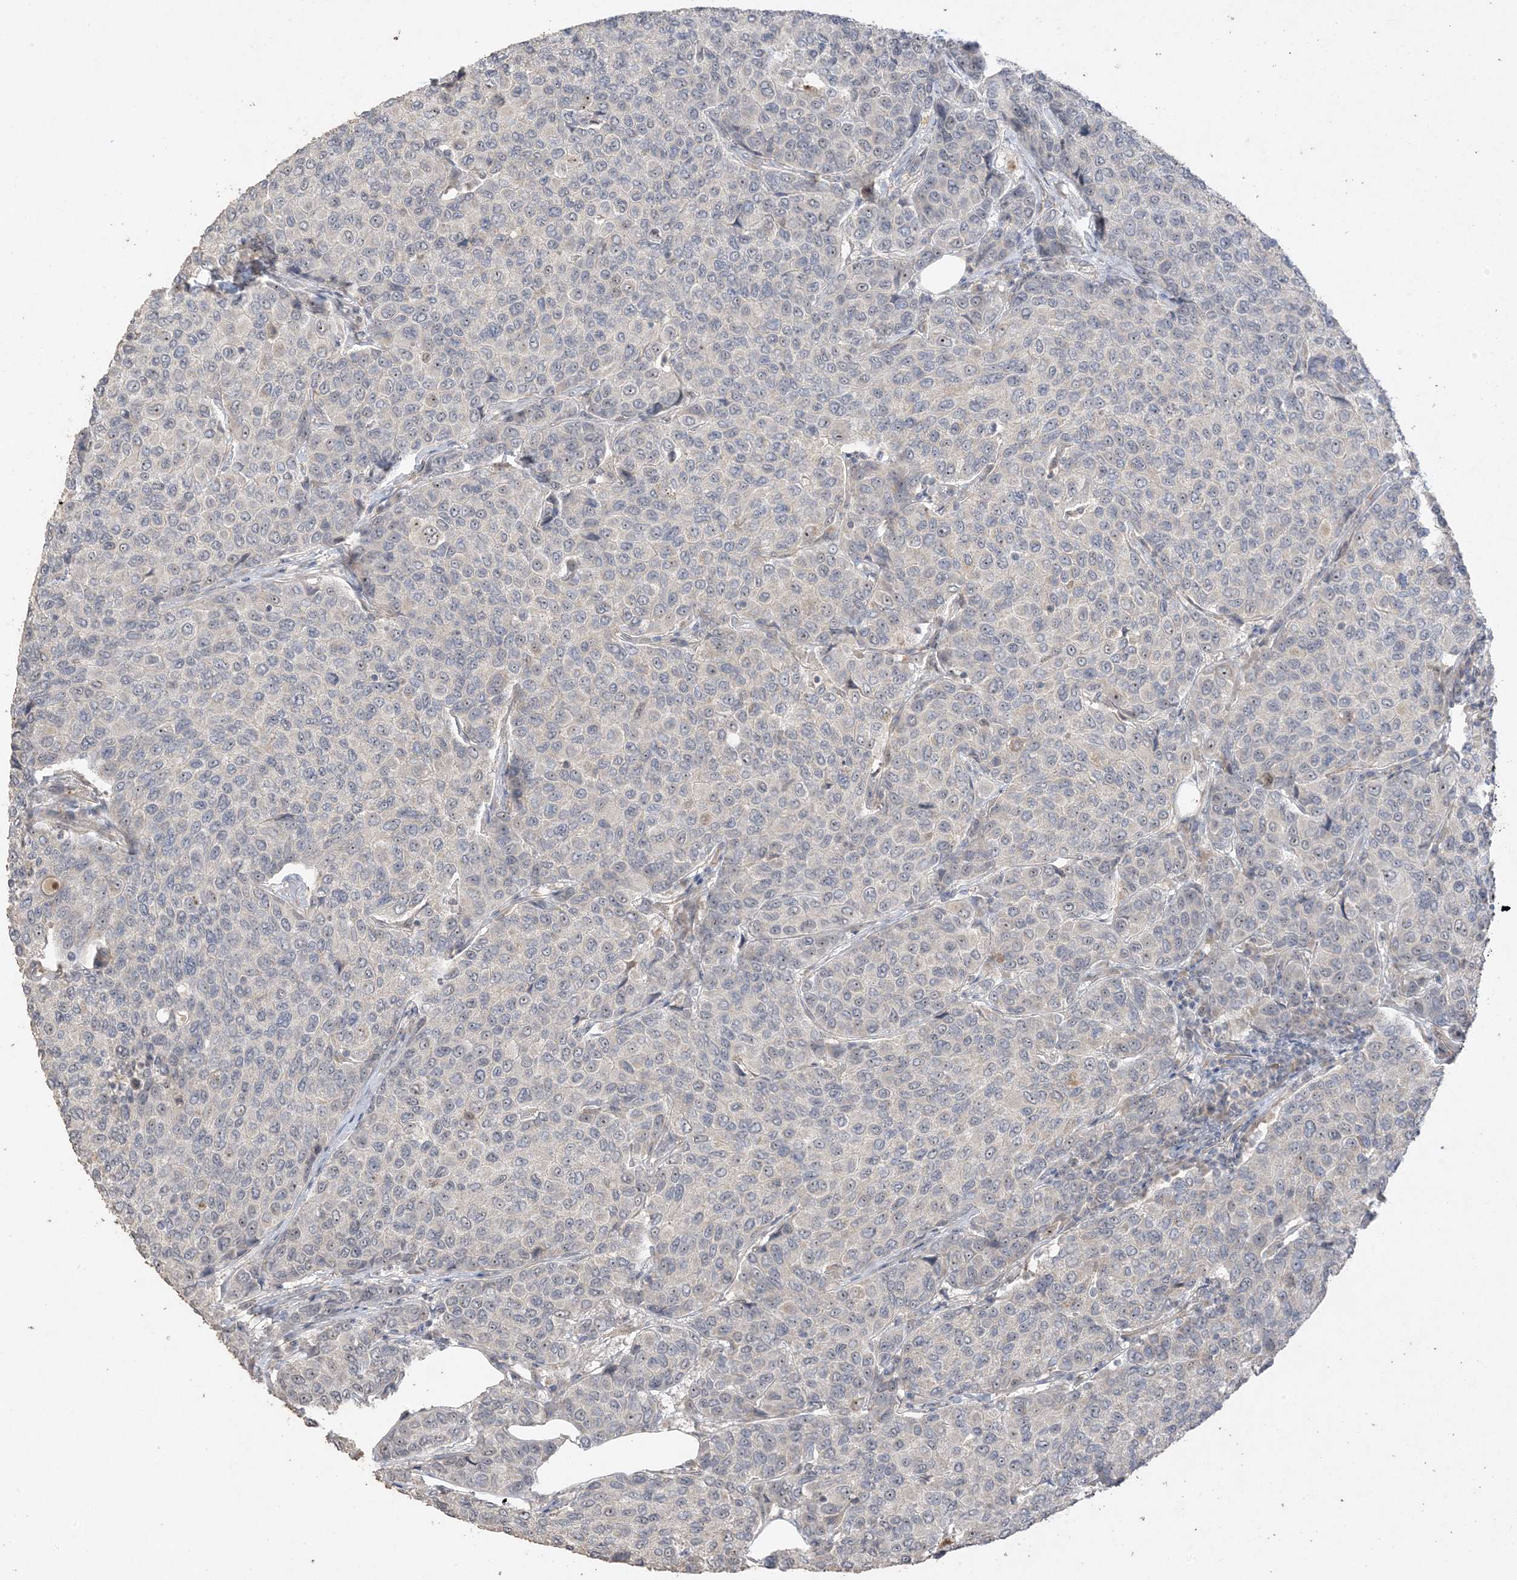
{"staining": {"intensity": "weak", "quantity": "<25%", "location": "nuclear"}, "tissue": "breast cancer", "cell_type": "Tumor cells", "image_type": "cancer", "snomed": [{"axis": "morphology", "description": "Duct carcinoma"}, {"axis": "topography", "description": "Breast"}], "caption": "A high-resolution image shows immunohistochemistry (IHC) staining of breast intraductal carcinoma, which reveals no significant positivity in tumor cells.", "gene": "DDX18", "patient": {"sex": "female", "age": 55}}